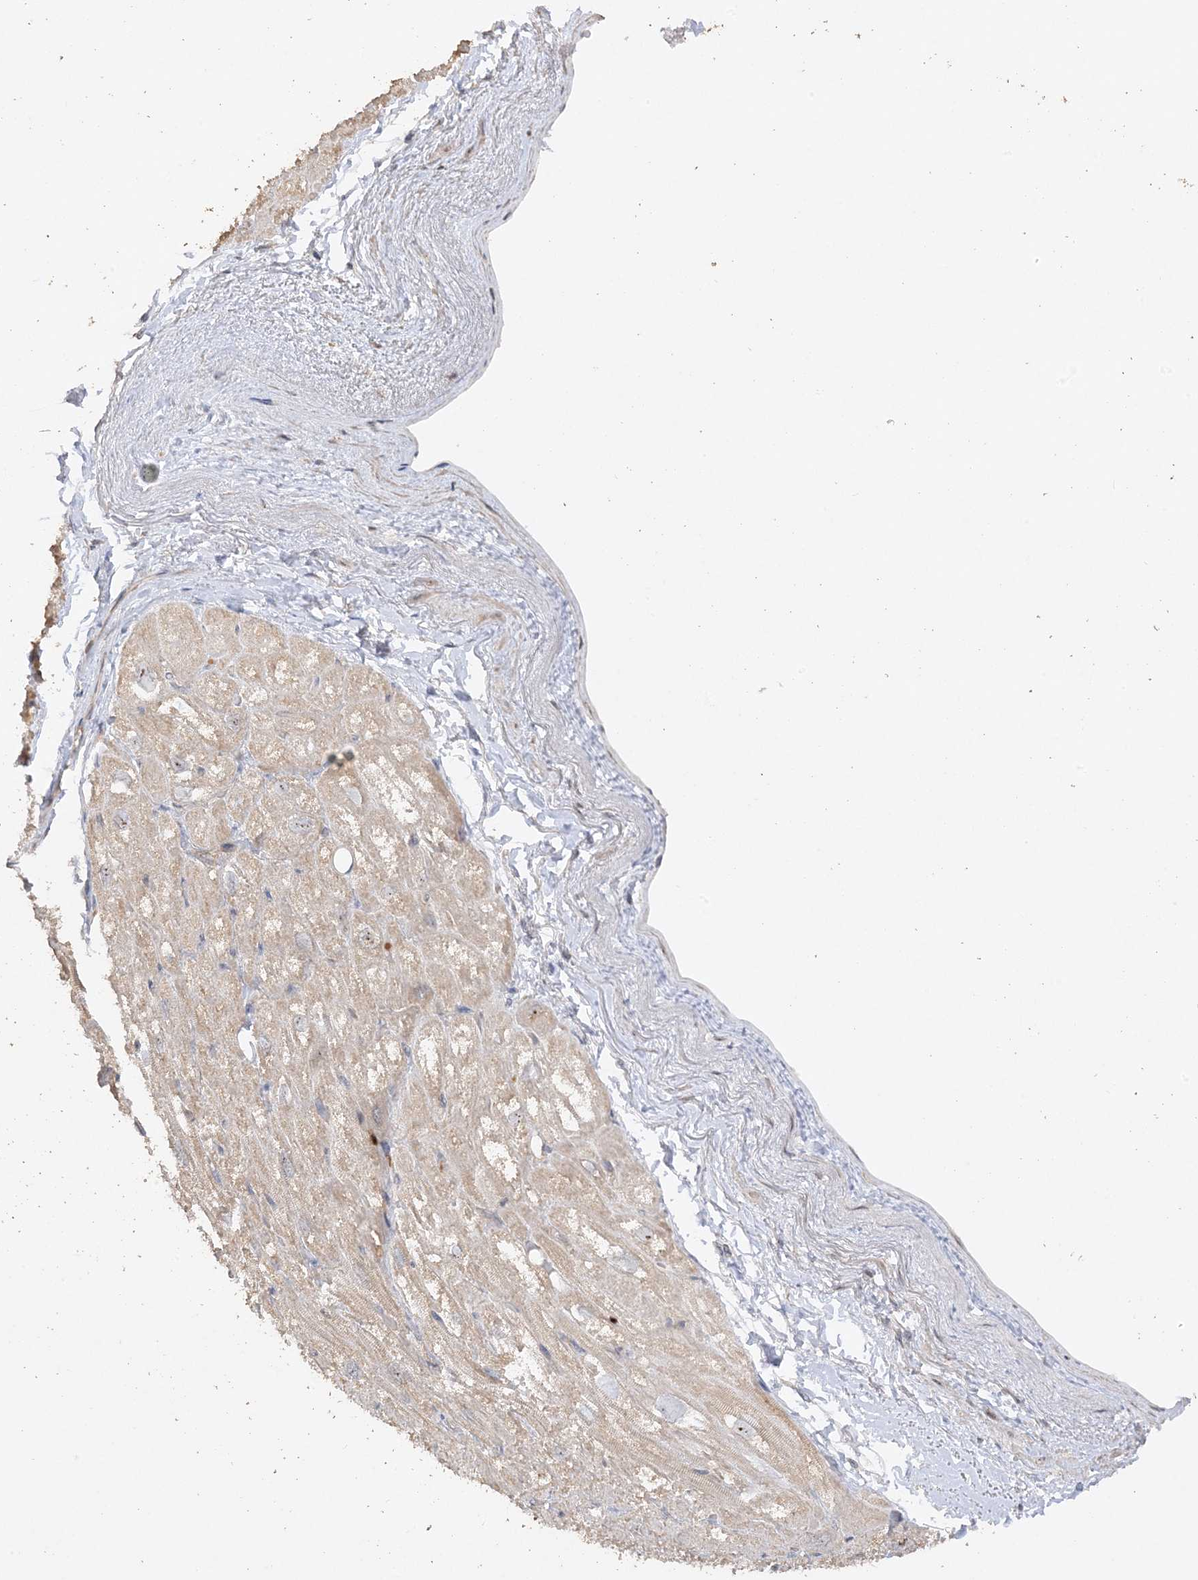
{"staining": {"intensity": "moderate", "quantity": "25%-75%", "location": "cytoplasmic/membranous,nuclear"}, "tissue": "heart muscle", "cell_type": "Cardiomyocytes", "image_type": "normal", "snomed": [{"axis": "morphology", "description": "Normal tissue, NOS"}, {"axis": "topography", "description": "Heart"}], "caption": "IHC of normal human heart muscle demonstrates medium levels of moderate cytoplasmic/membranous,nuclear positivity in approximately 25%-75% of cardiomyocytes.", "gene": "DDX18", "patient": {"sex": "male", "age": 50}}